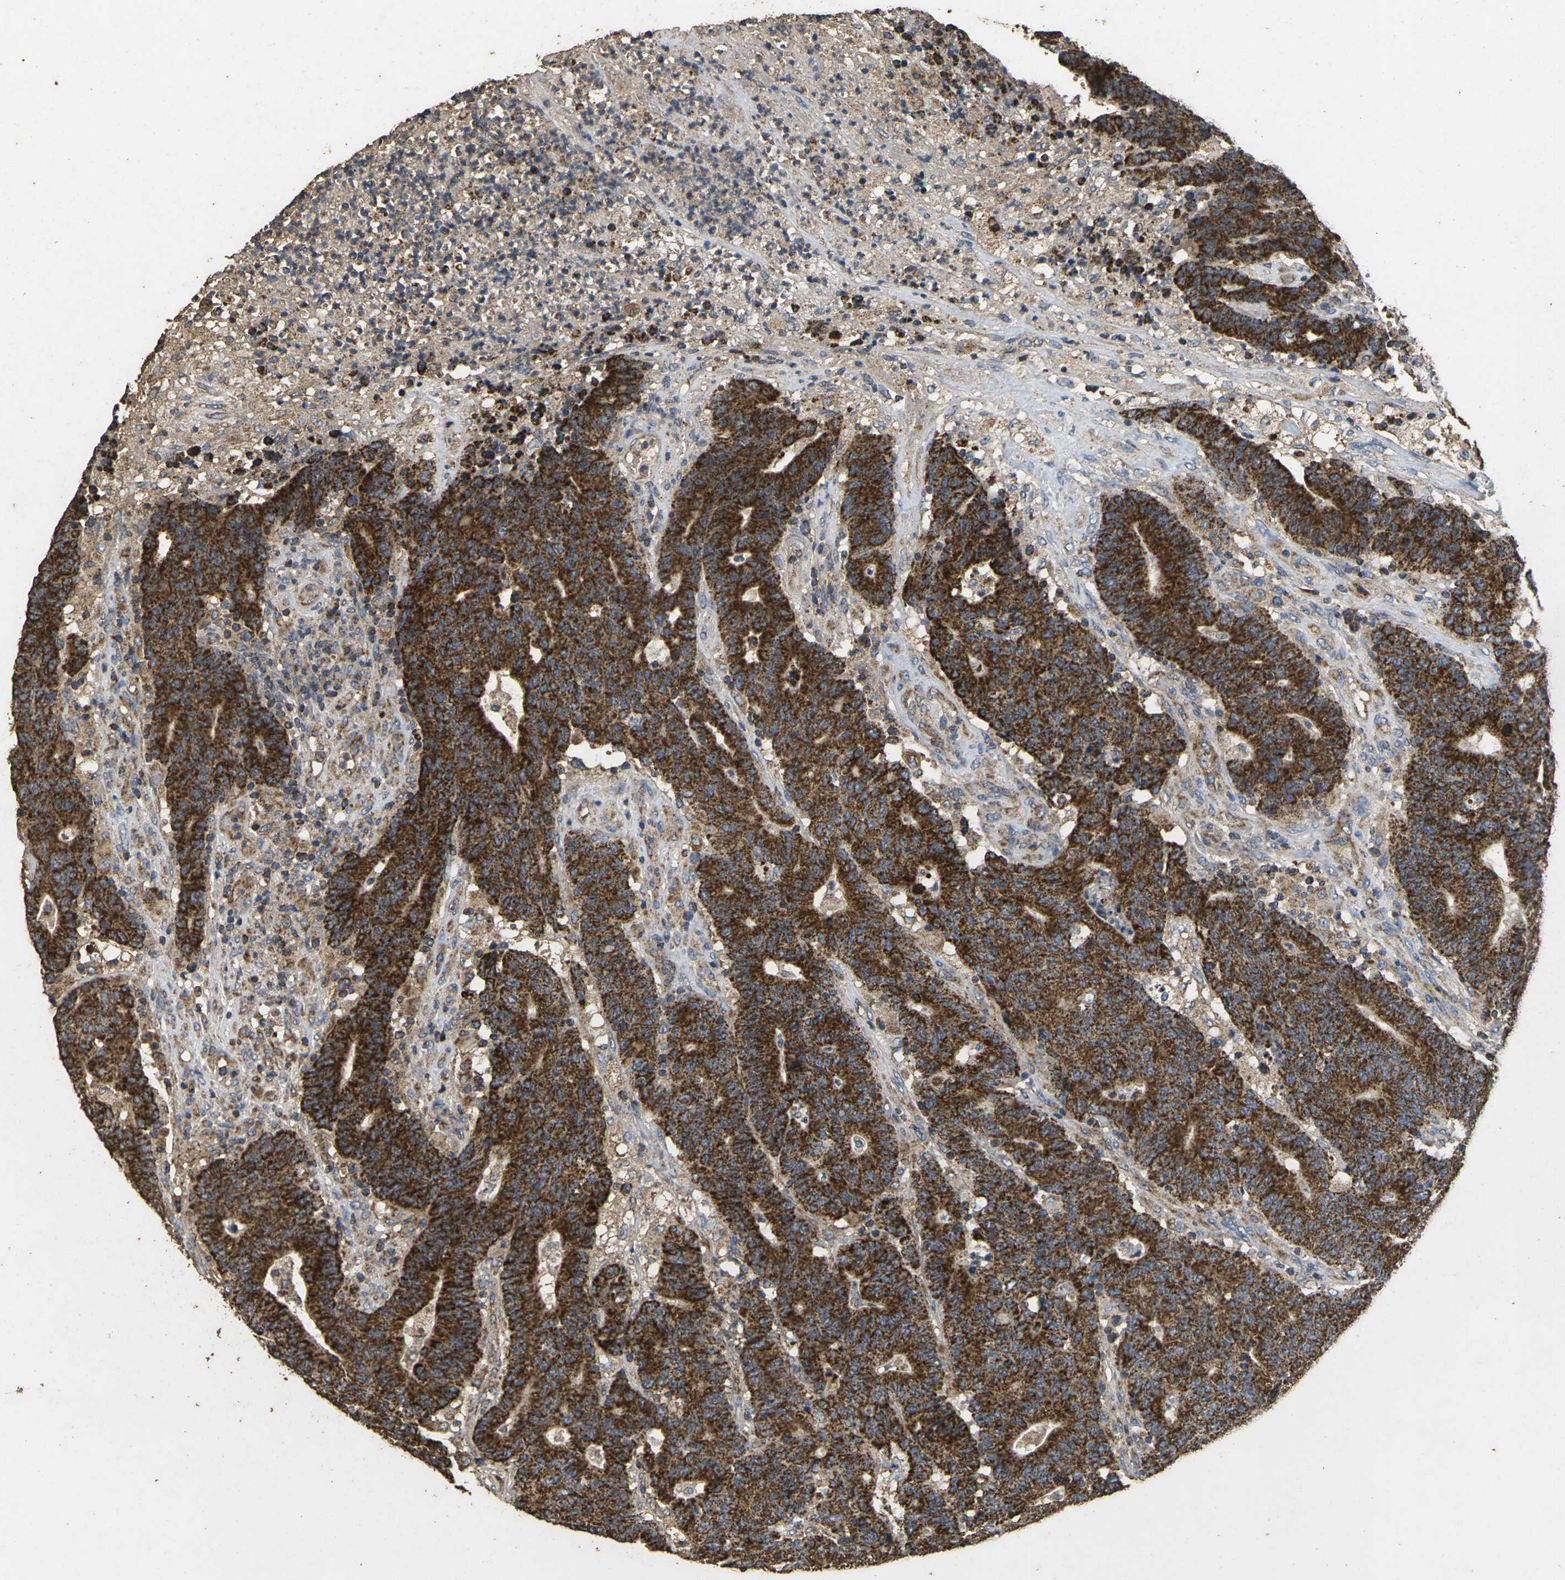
{"staining": {"intensity": "strong", "quantity": ">75%", "location": "cytoplasmic/membranous"}, "tissue": "colorectal cancer", "cell_type": "Tumor cells", "image_type": "cancer", "snomed": [{"axis": "morphology", "description": "Normal tissue, NOS"}, {"axis": "morphology", "description": "Adenocarcinoma, NOS"}, {"axis": "topography", "description": "Colon"}], "caption": "DAB (3,3'-diaminobenzidine) immunohistochemical staining of colorectal adenocarcinoma displays strong cytoplasmic/membranous protein expression in about >75% of tumor cells.", "gene": "MAPK11", "patient": {"sex": "female", "age": 75}}